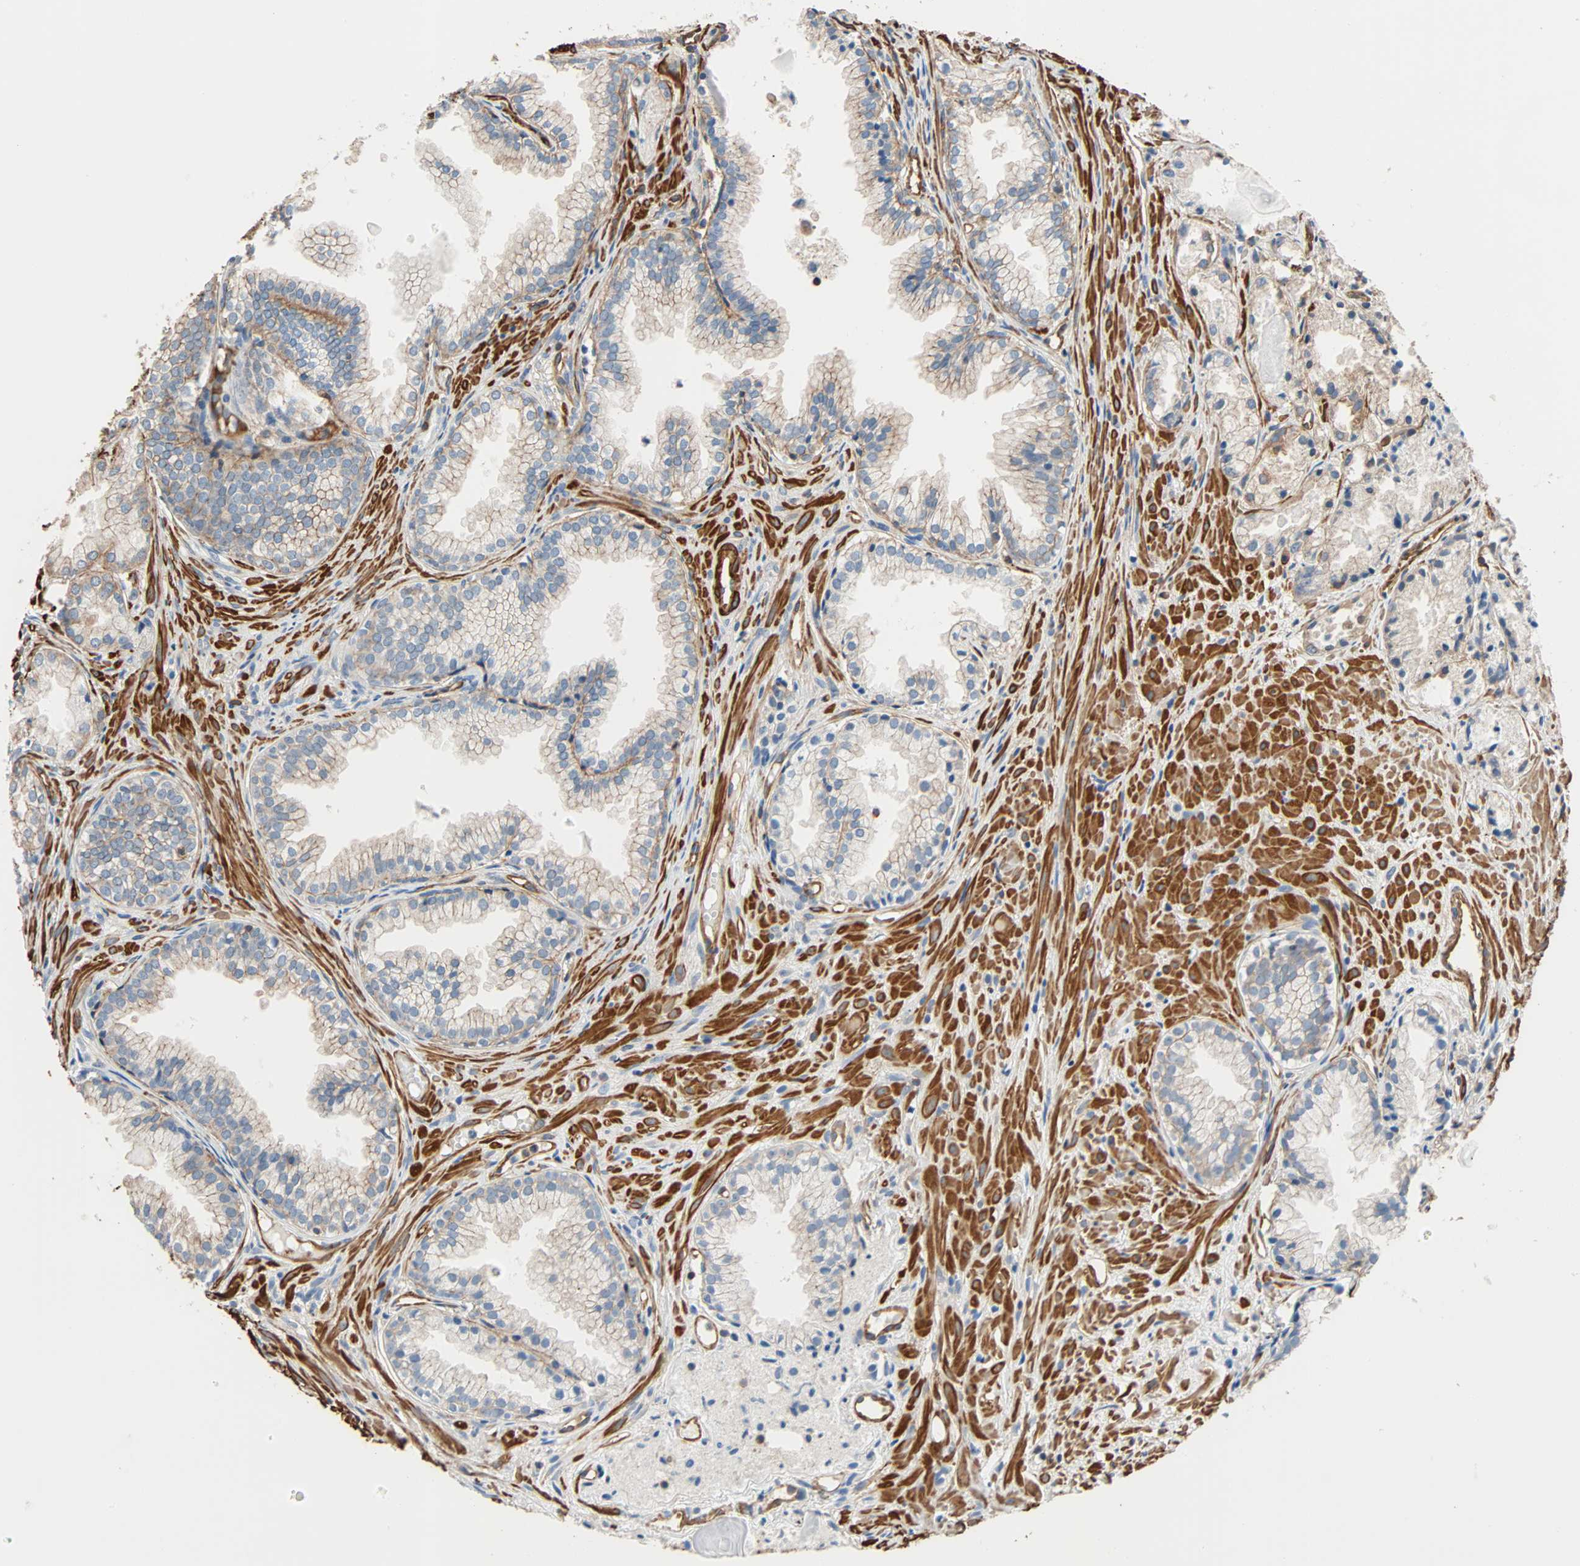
{"staining": {"intensity": "weak", "quantity": "<25%", "location": "cytoplasmic/membranous"}, "tissue": "prostate cancer", "cell_type": "Tumor cells", "image_type": "cancer", "snomed": [{"axis": "morphology", "description": "Adenocarcinoma, Low grade"}, {"axis": "topography", "description": "Prostate"}], "caption": "This image is of prostate cancer stained with immunohistochemistry (IHC) to label a protein in brown with the nuclei are counter-stained blue. There is no positivity in tumor cells.", "gene": "GALNT10", "patient": {"sex": "male", "age": 72}}